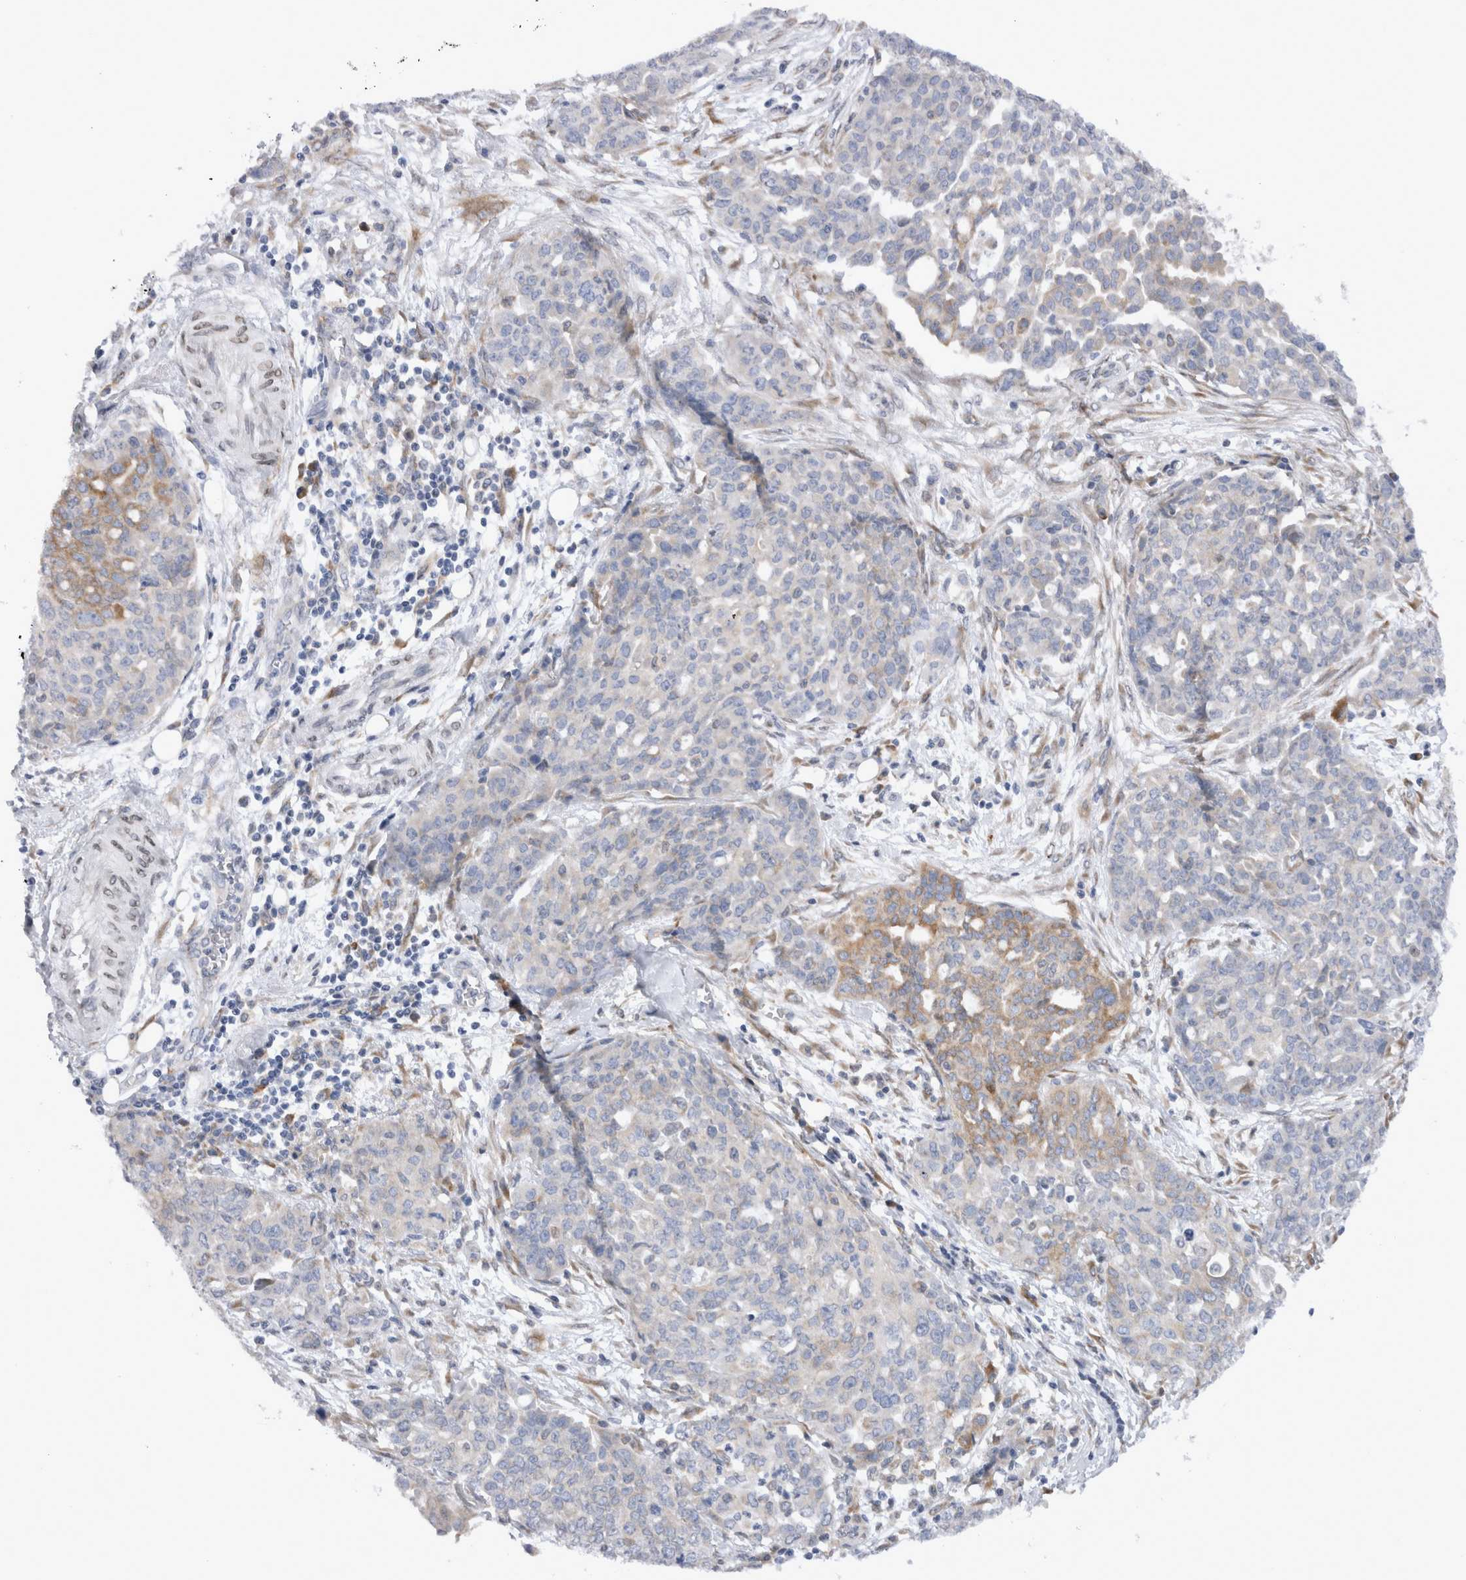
{"staining": {"intensity": "moderate", "quantity": "<25%", "location": "cytoplasmic/membranous"}, "tissue": "ovarian cancer", "cell_type": "Tumor cells", "image_type": "cancer", "snomed": [{"axis": "morphology", "description": "Cystadenocarcinoma, serous, NOS"}, {"axis": "topography", "description": "Soft tissue"}, {"axis": "topography", "description": "Ovary"}], "caption": "Immunohistochemical staining of ovarian serous cystadenocarcinoma reveals low levels of moderate cytoplasmic/membranous protein positivity in about <25% of tumor cells.", "gene": "VCPIP1", "patient": {"sex": "female", "age": 57}}